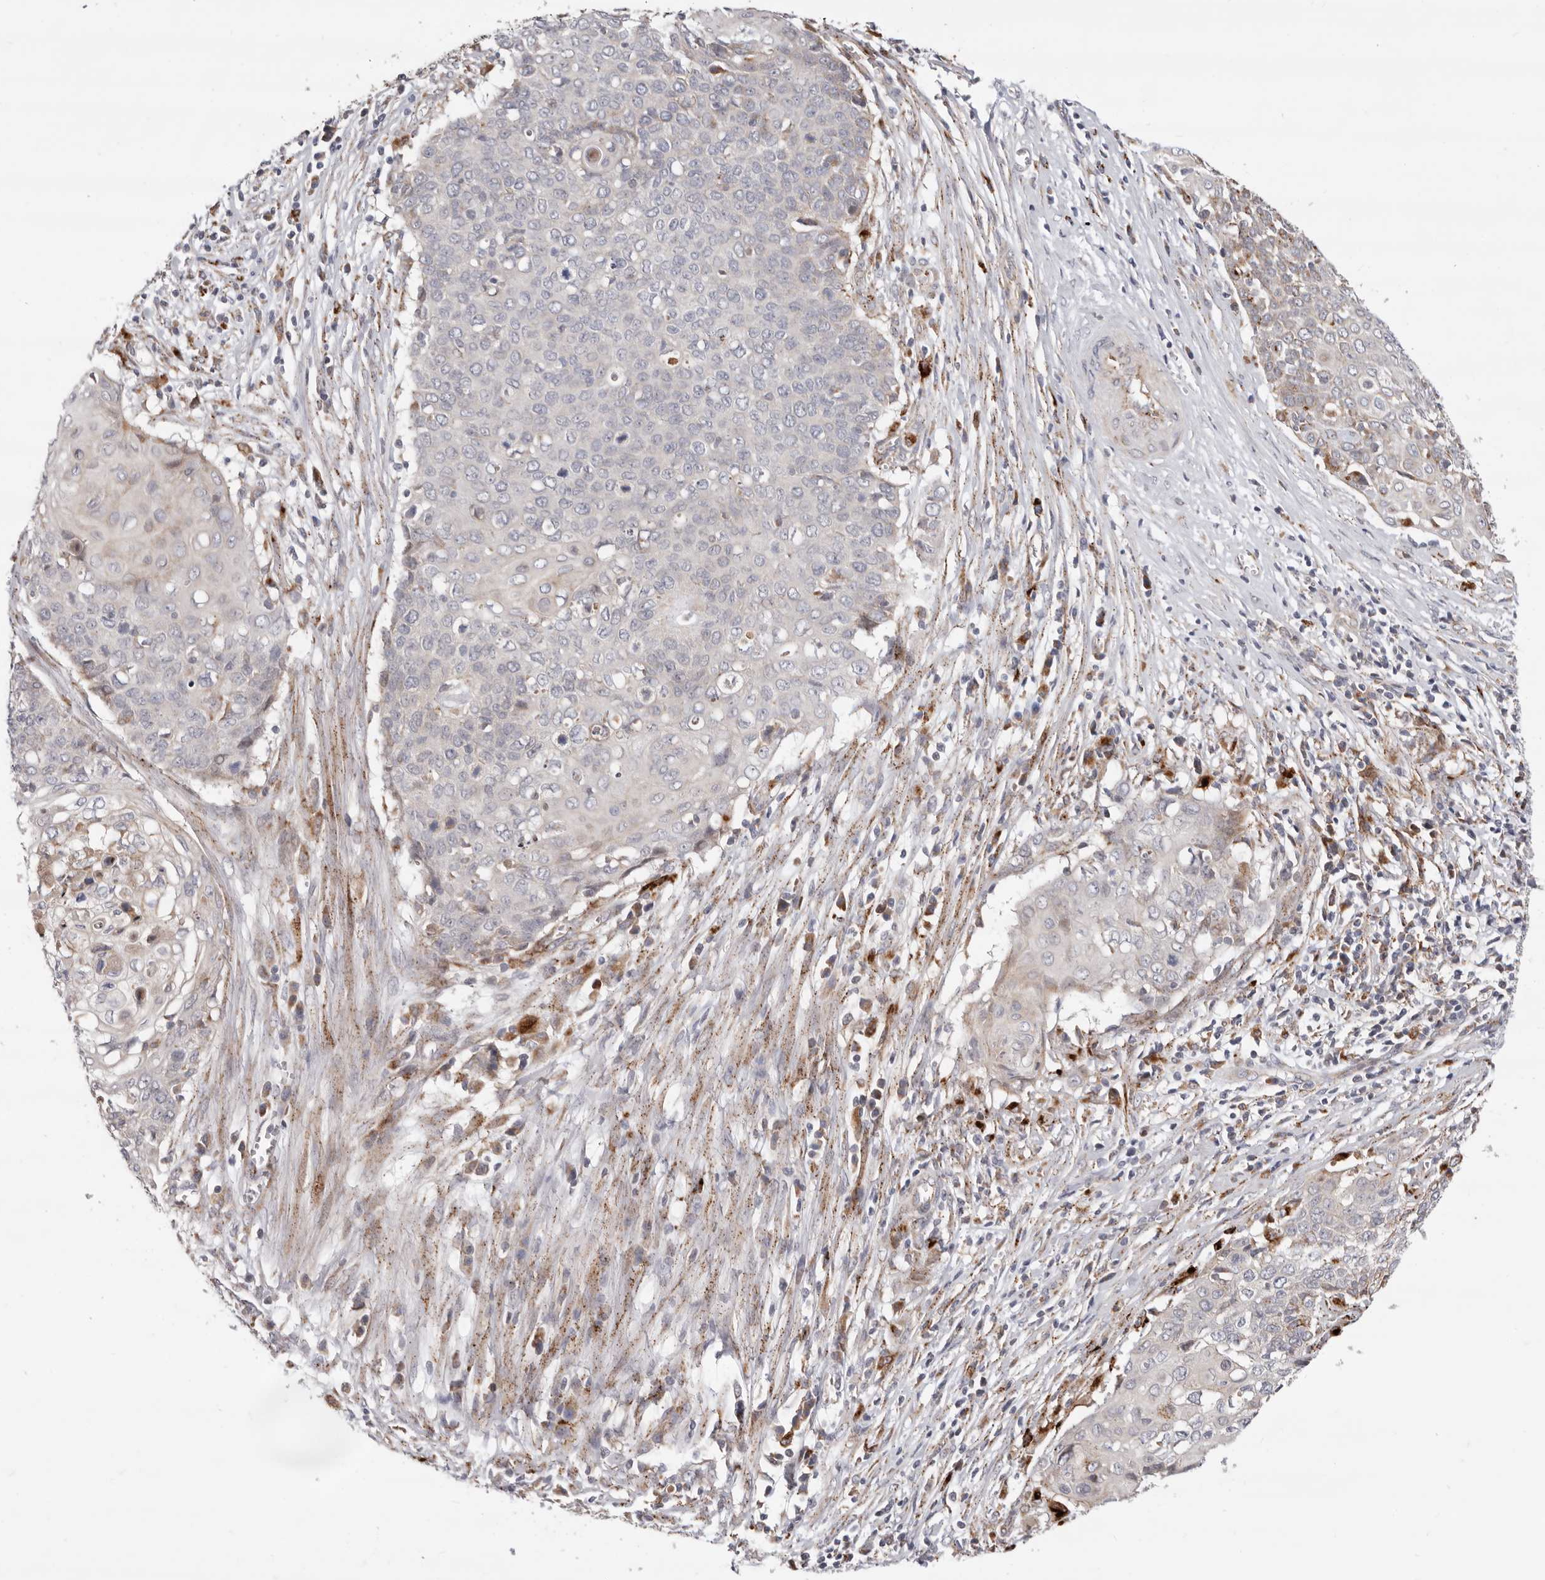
{"staining": {"intensity": "negative", "quantity": "none", "location": "none"}, "tissue": "cervical cancer", "cell_type": "Tumor cells", "image_type": "cancer", "snomed": [{"axis": "morphology", "description": "Squamous cell carcinoma, NOS"}, {"axis": "topography", "description": "Cervix"}], "caption": "Cervical squamous cell carcinoma was stained to show a protein in brown. There is no significant positivity in tumor cells.", "gene": "TOR3A", "patient": {"sex": "female", "age": 39}}